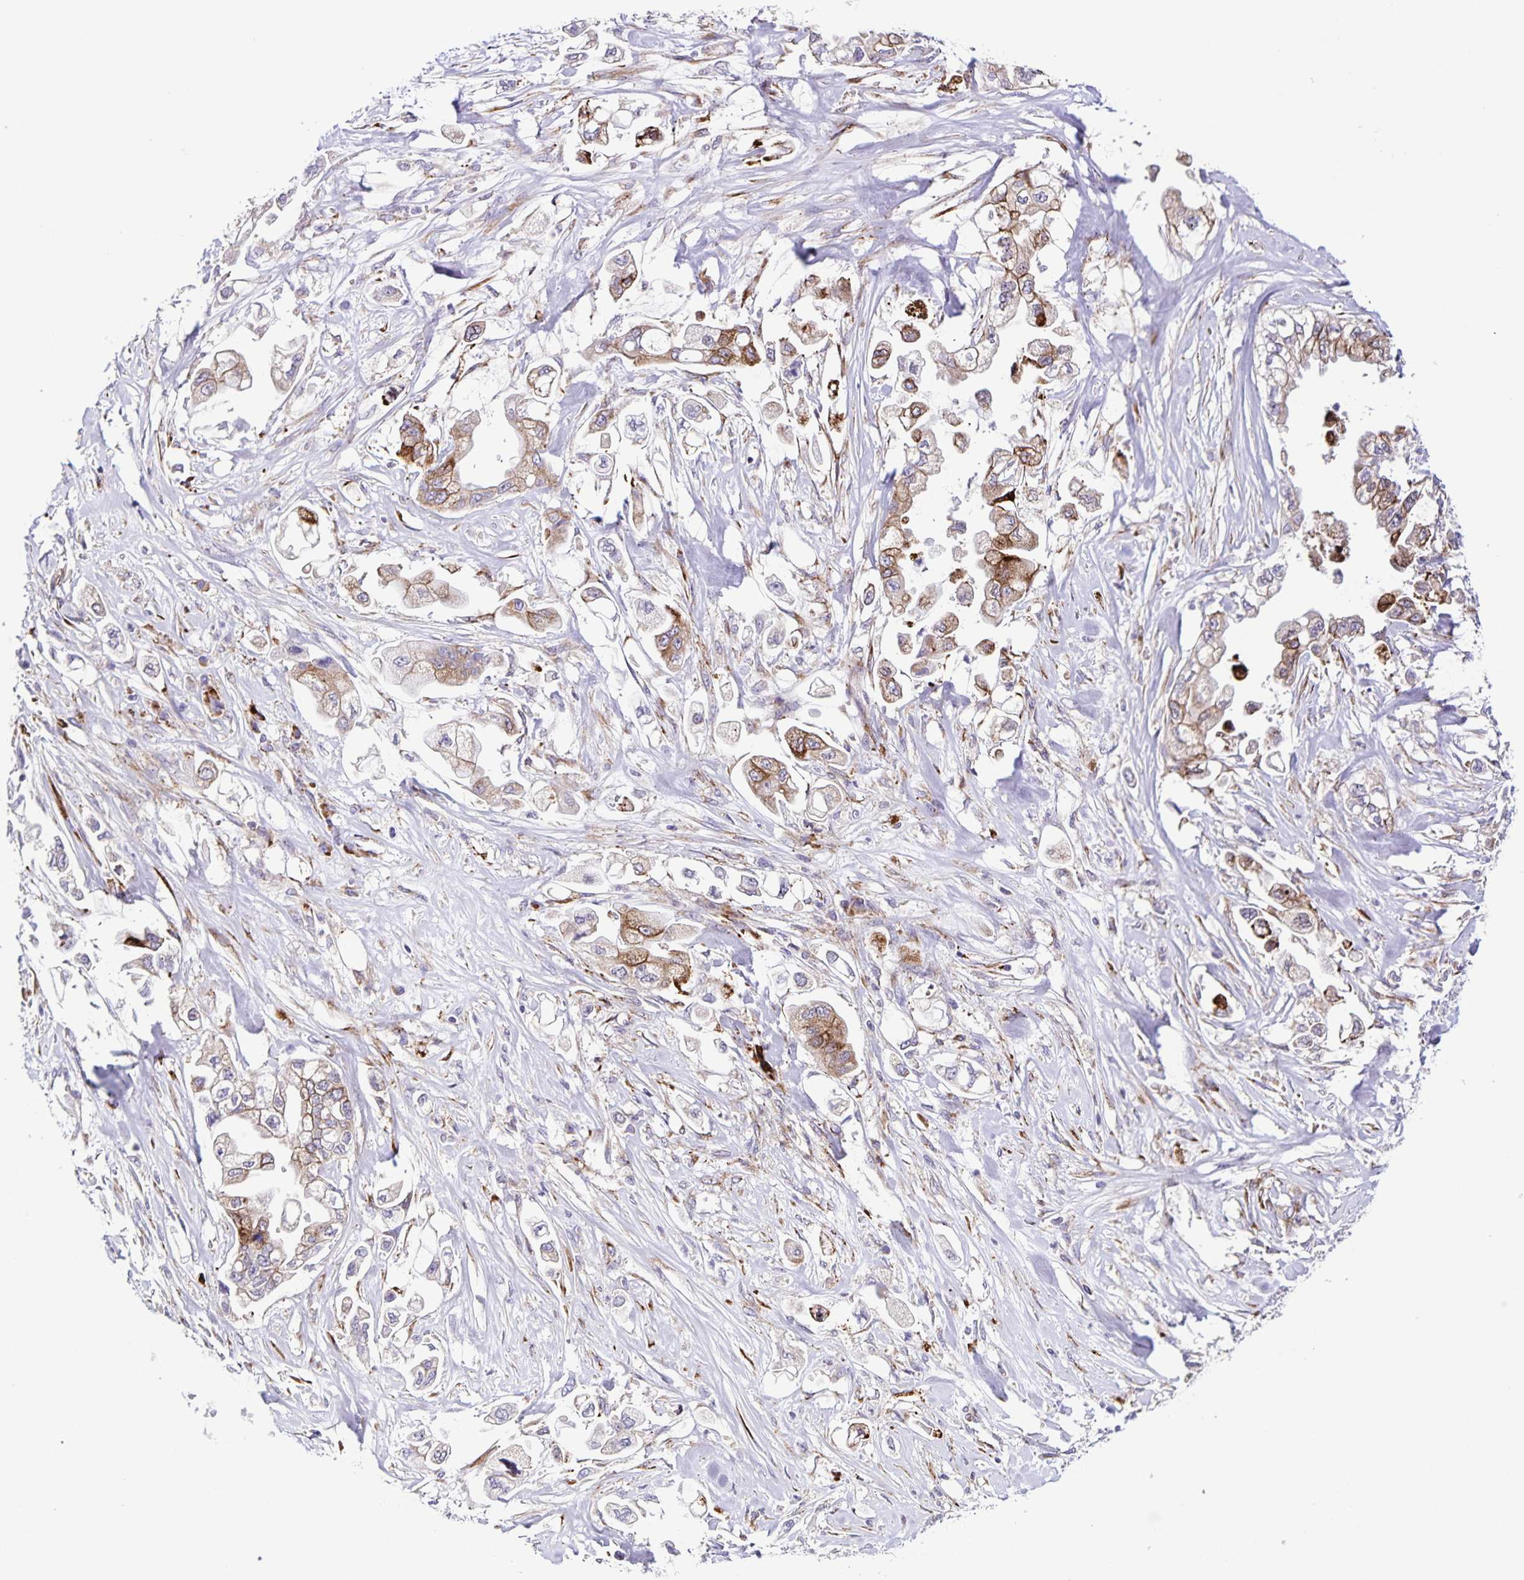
{"staining": {"intensity": "moderate", "quantity": "25%-75%", "location": "cytoplasmic/membranous"}, "tissue": "stomach cancer", "cell_type": "Tumor cells", "image_type": "cancer", "snomed": [{"axis": "morphology", "description": "Adenocarcinoma, NOS"}, {"axis": "topography", "description": "Stomach"}], "caption": "An image showing moderate cytoplasmic/membranous staining in about 25%-75% of tumor cells in adenocarcinoma (stomach), as visualized by brown immunohistochemical staining.", "gene": "OSBPL5", "patient": {"sex": "male", "age": 62}}